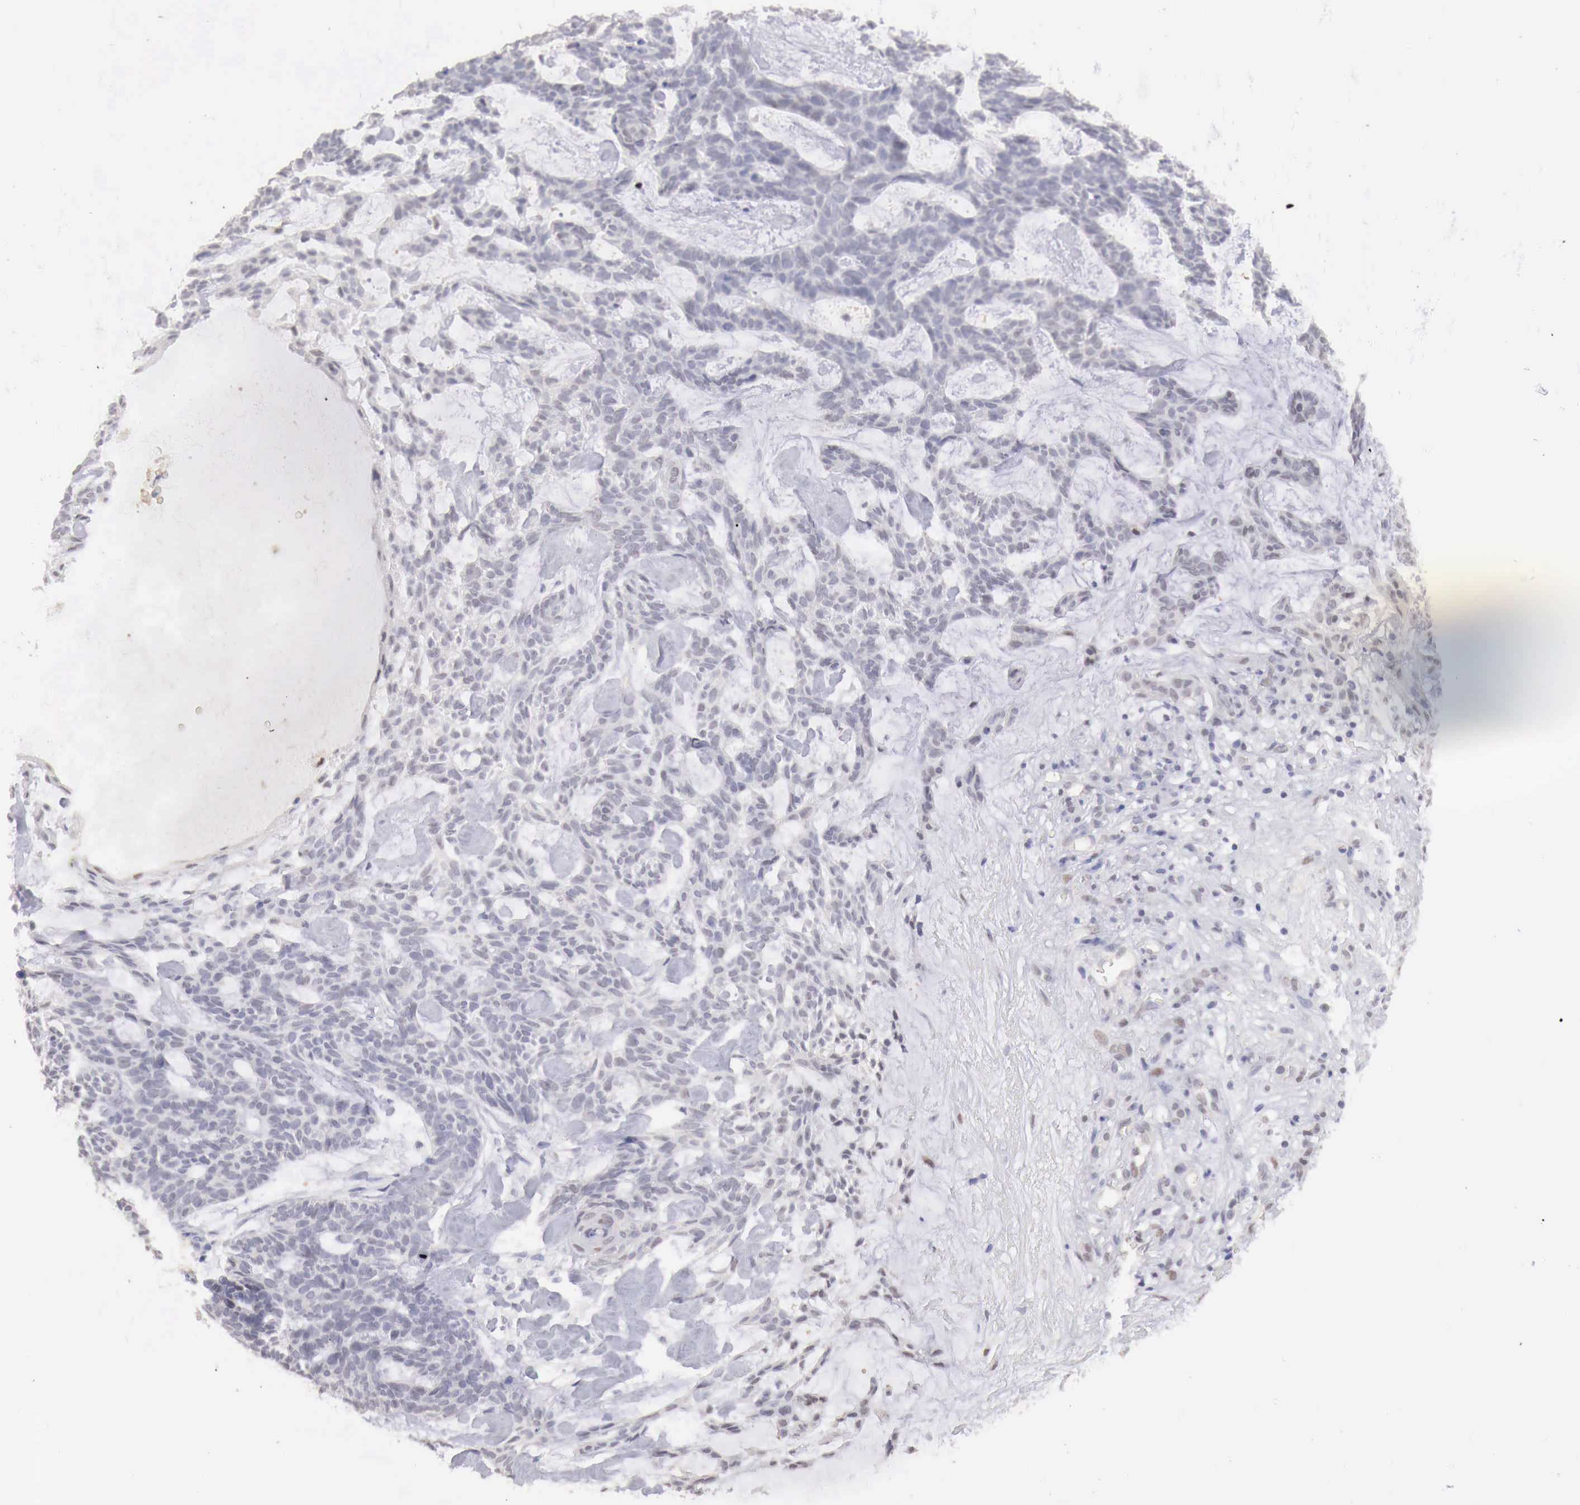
{"staining": {"intensity": "negative", "quantity": "none", "location": "none"}, "tissue": "skin cancer", "cell_type": "Tumor cells", "image_type": "cancer", "snomed": [{"axis": "morphology", "description": "Basal cell carcinoma"}, {"axis": "topography", "description": "Skin"}], "caption": "Immunohistochemistry (IHC) micrograph of basal cell carcinoma (skin) stained for a protein (brown), which reveals no positivity in tumor cells. (DAB (3,3'-diaminobenzidine) IHC, high magnification).", "gene": "UBA1", "patient": {"sex": "male", "age": 75}}